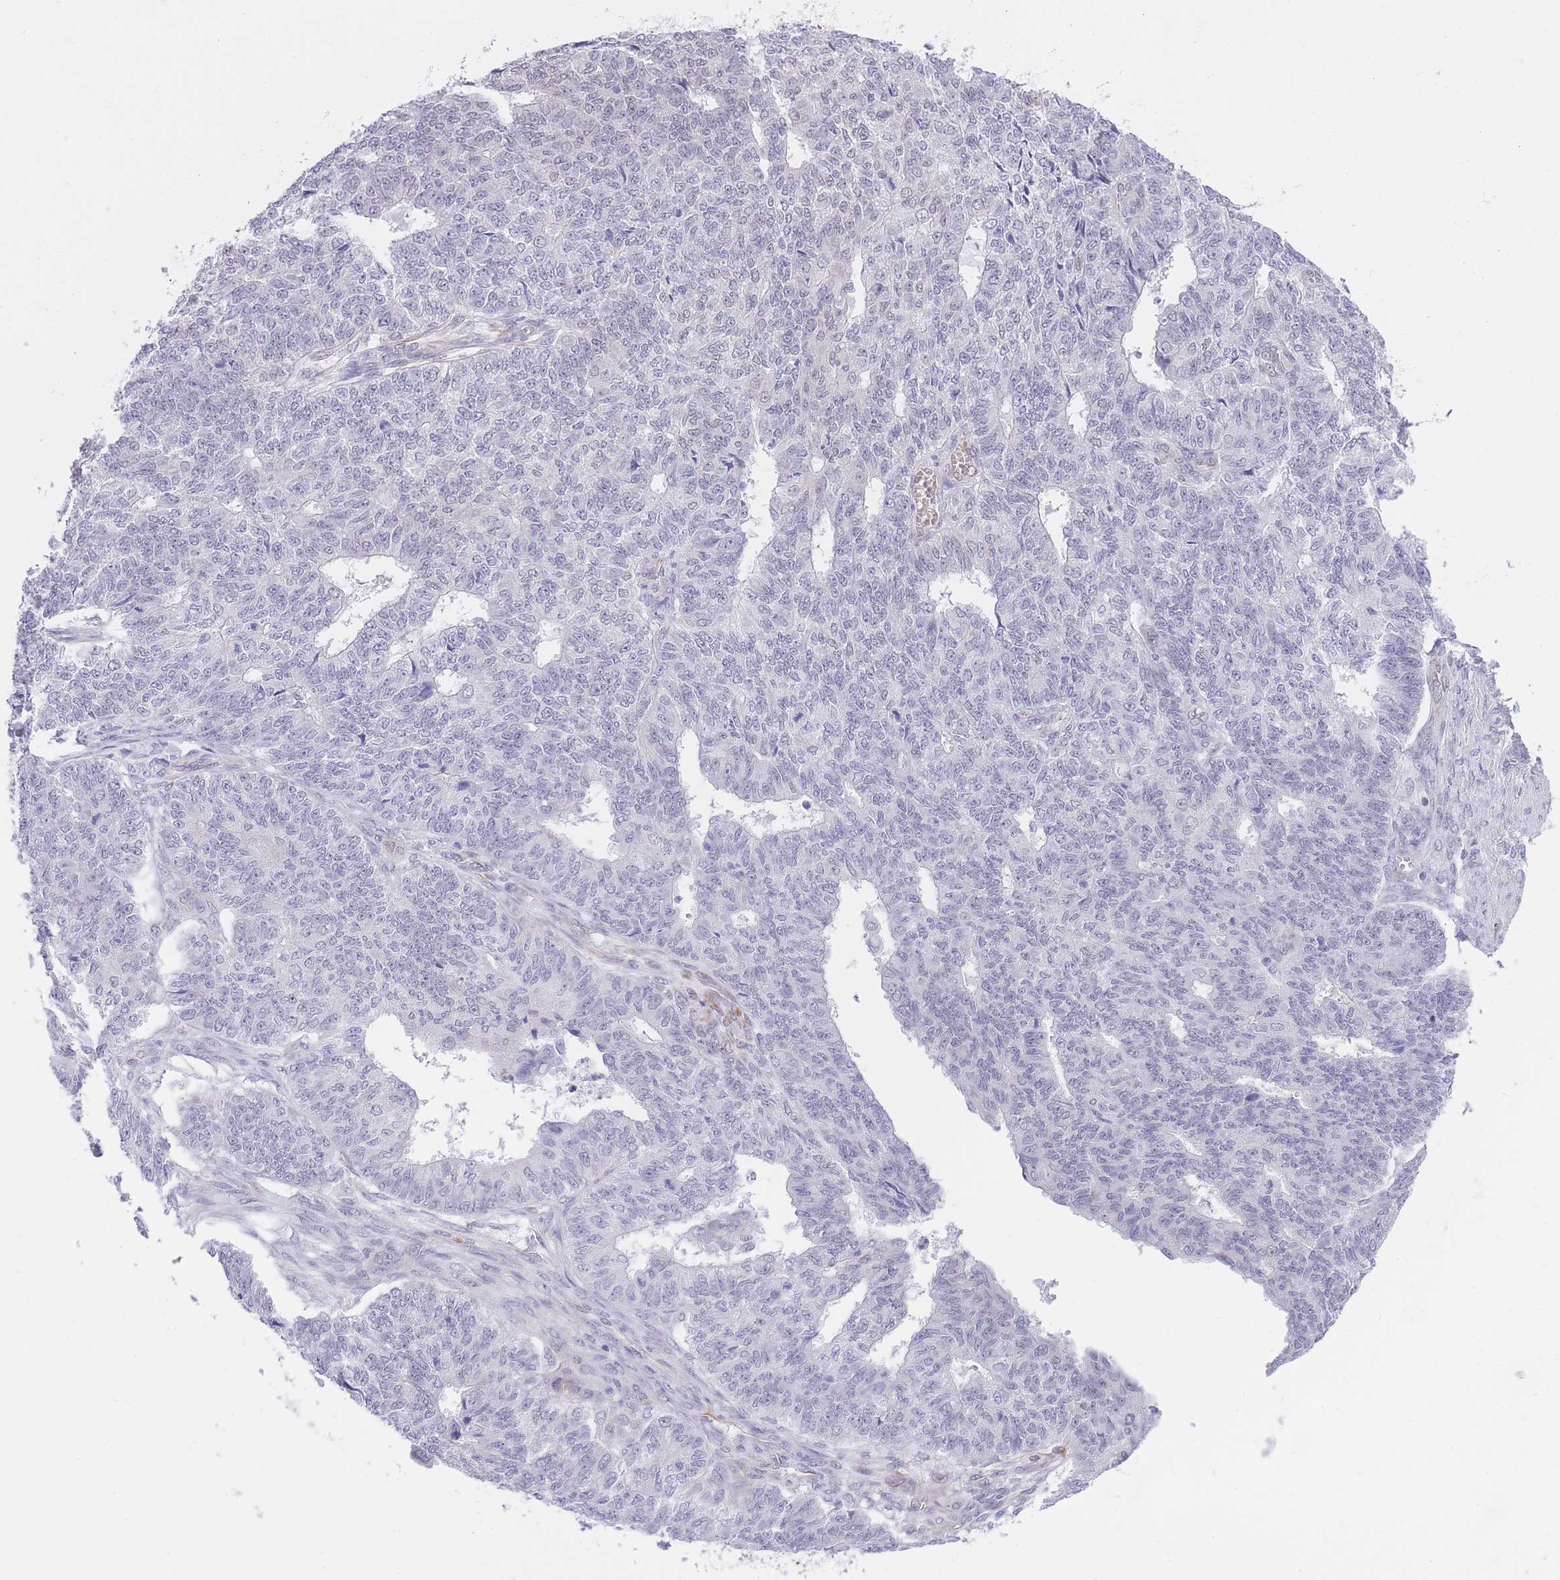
{"staining": {"intensity": "negative", "quantity": "none", "location": "none"}, "tissue": "endometrial cancer", "cell_type": "Tumor cells", "image_type": "cancer", "snomed": [{"axis": "morphology", "description": "Adenocarcinoma, NOS"}, {"axis": "topography", "description": "Endometrium"}], "caption": "The IHC photomicrograph has no significant positivity in tumor cells of endometrial cancer tissue.", "gene": "MEIOSIN", "patient": {"sex": "female", "age": 32}}